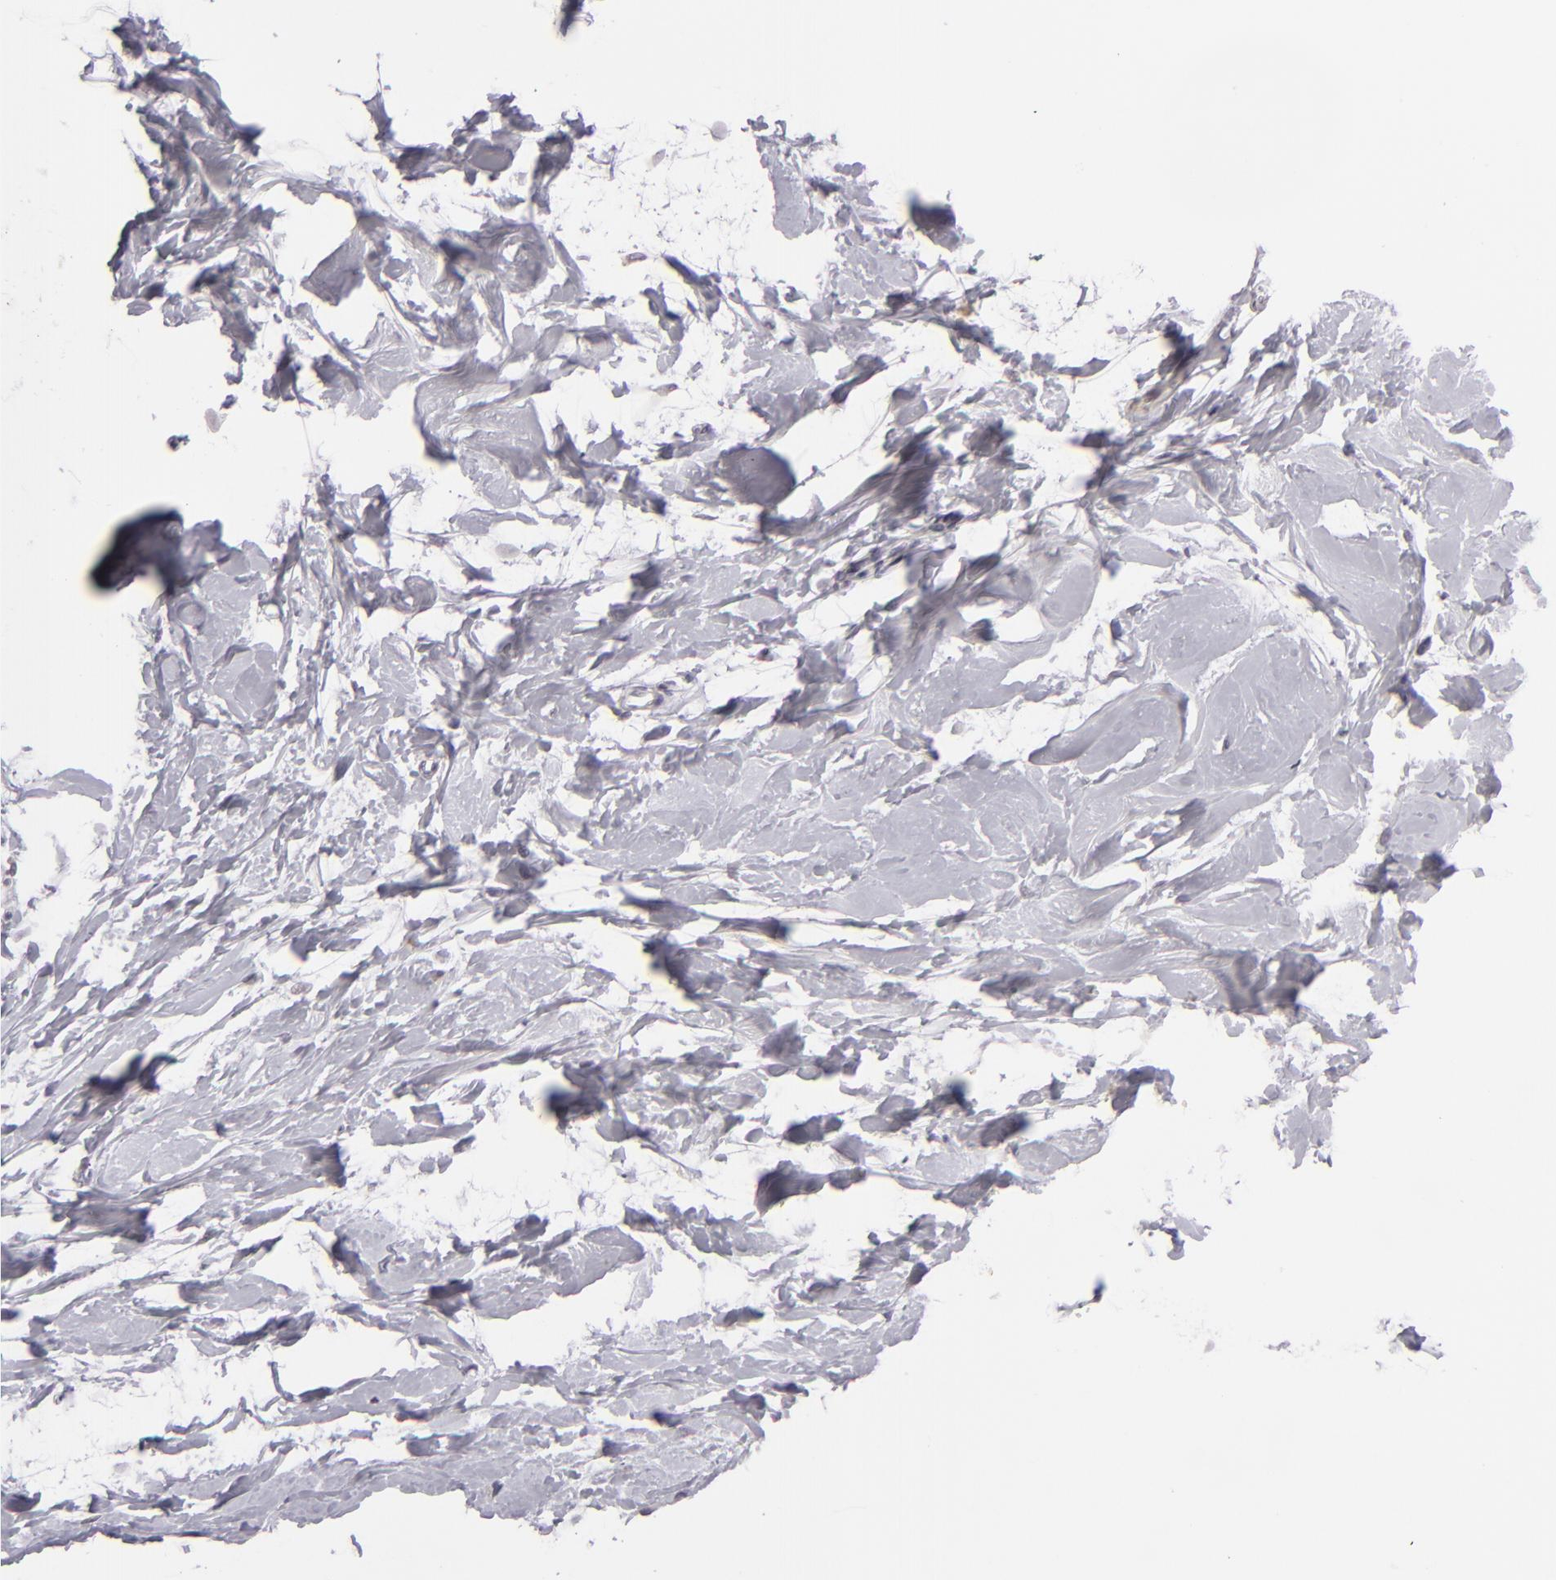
{"staining": {"intensity": "negative", "quantity": "none", "location": "none"}, "tissue": "breast", "cell_type": "Adipocytes", "image_type": "normal", "snomed": [{"axis": "morphology", "description": "Normal tissue, NOS"}, {"axis": "topography", "description": "Breast"}], "caption": "Immunohistochemistry (IHC) image of normal breast: human breast stained with DAB exhibits no significant protein staining in adipocytes.", "gene": "SIX1", "patient": {"sex": "female", "age": 23}}